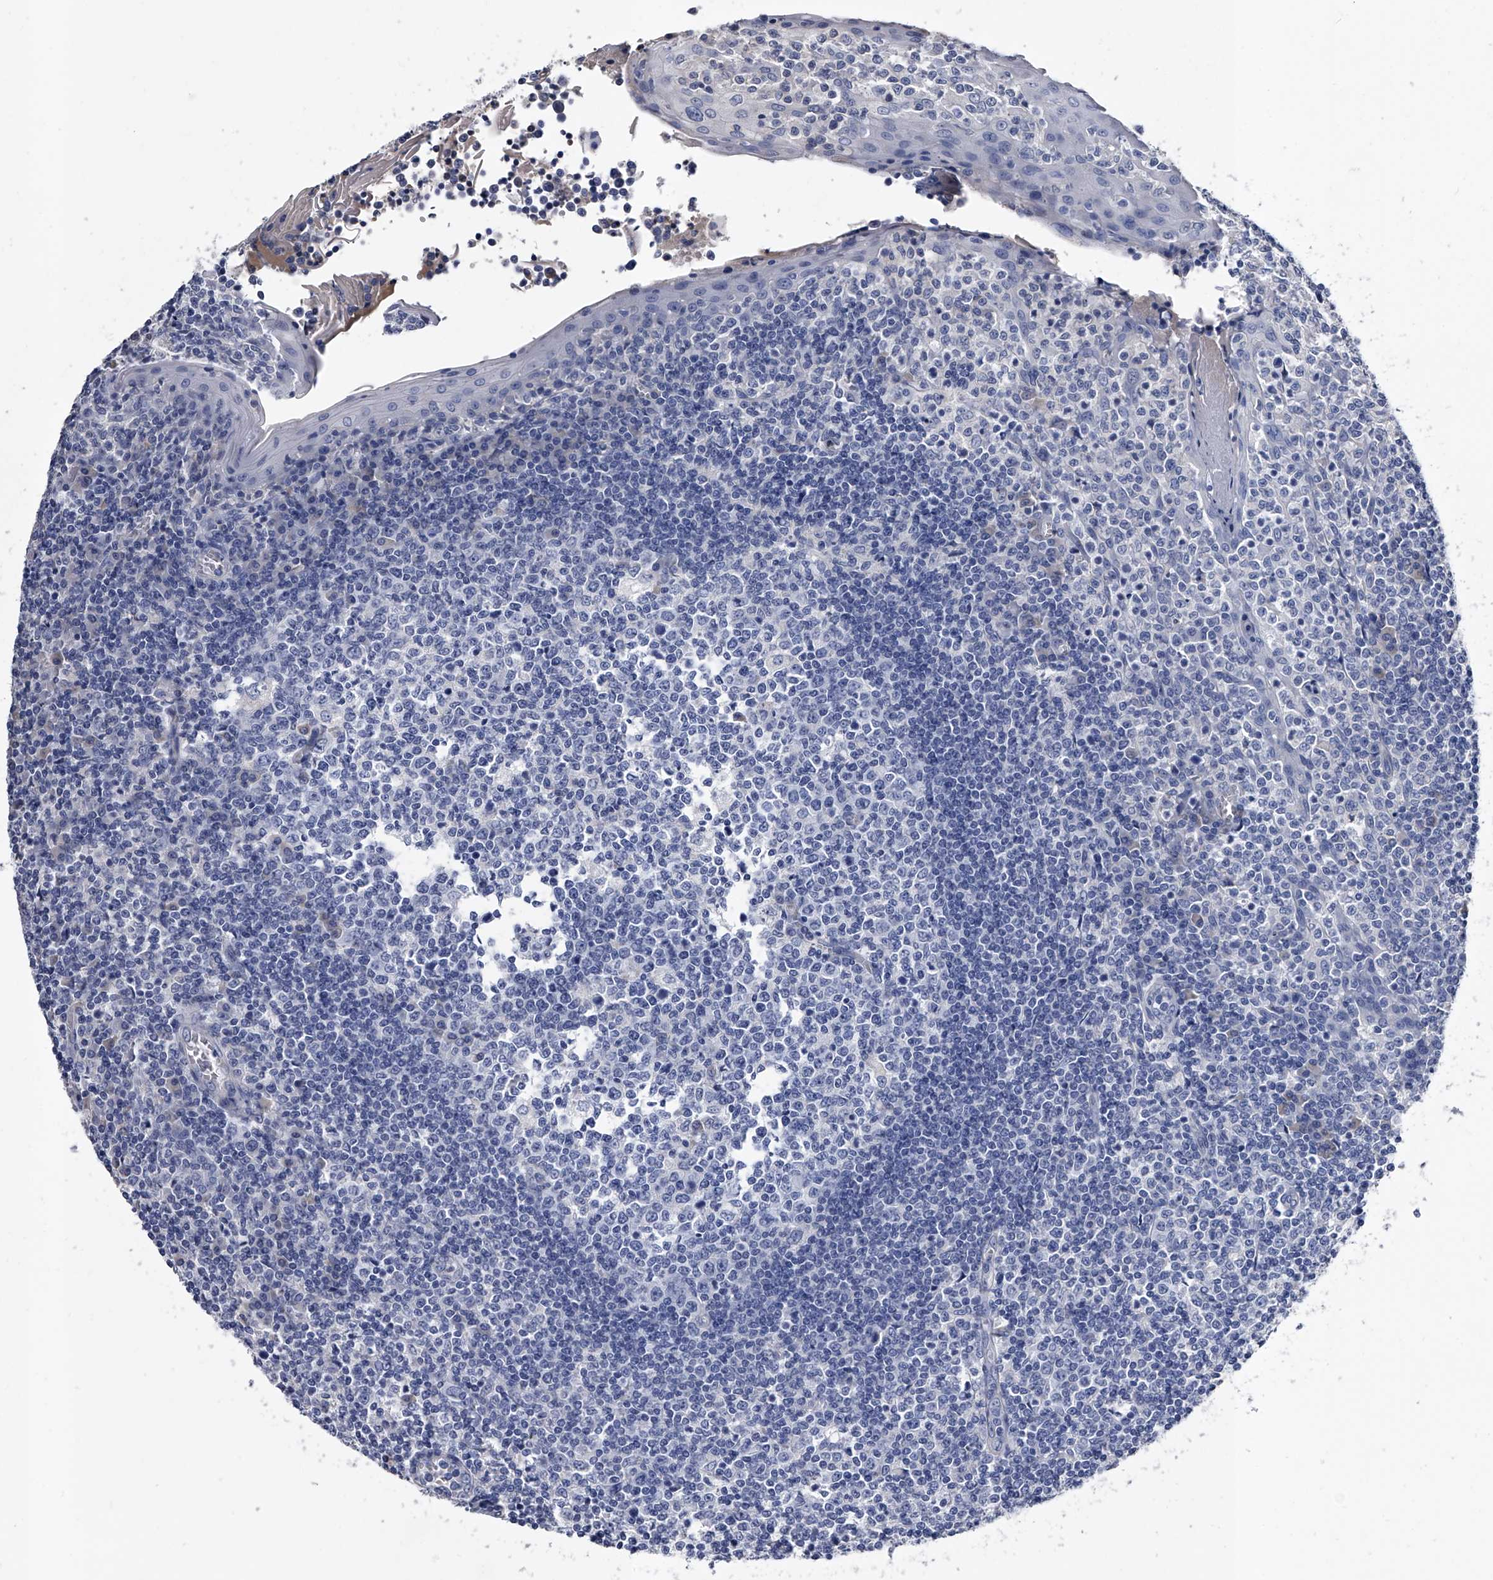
{"staining": {"intensity": "negative", "quantity": "none", "location": "none"}, "tissue": "tonsil", "cell_type": "Germinal center cells", "image_type": "normal", "snomed": [{"axis": "morphology", "description": "Normal tissue, NOS"}, {"axis": "topography", "description": "Tonsil"}], "caption": "The histopathology image displays no significant expression in germinal center cells of tonsil. (DAB immunohistochemistry visualized using brightfield microscopy, high magnification).", "gene": "EFCAB7", "patient": {"sex": "female", "age": 19}}